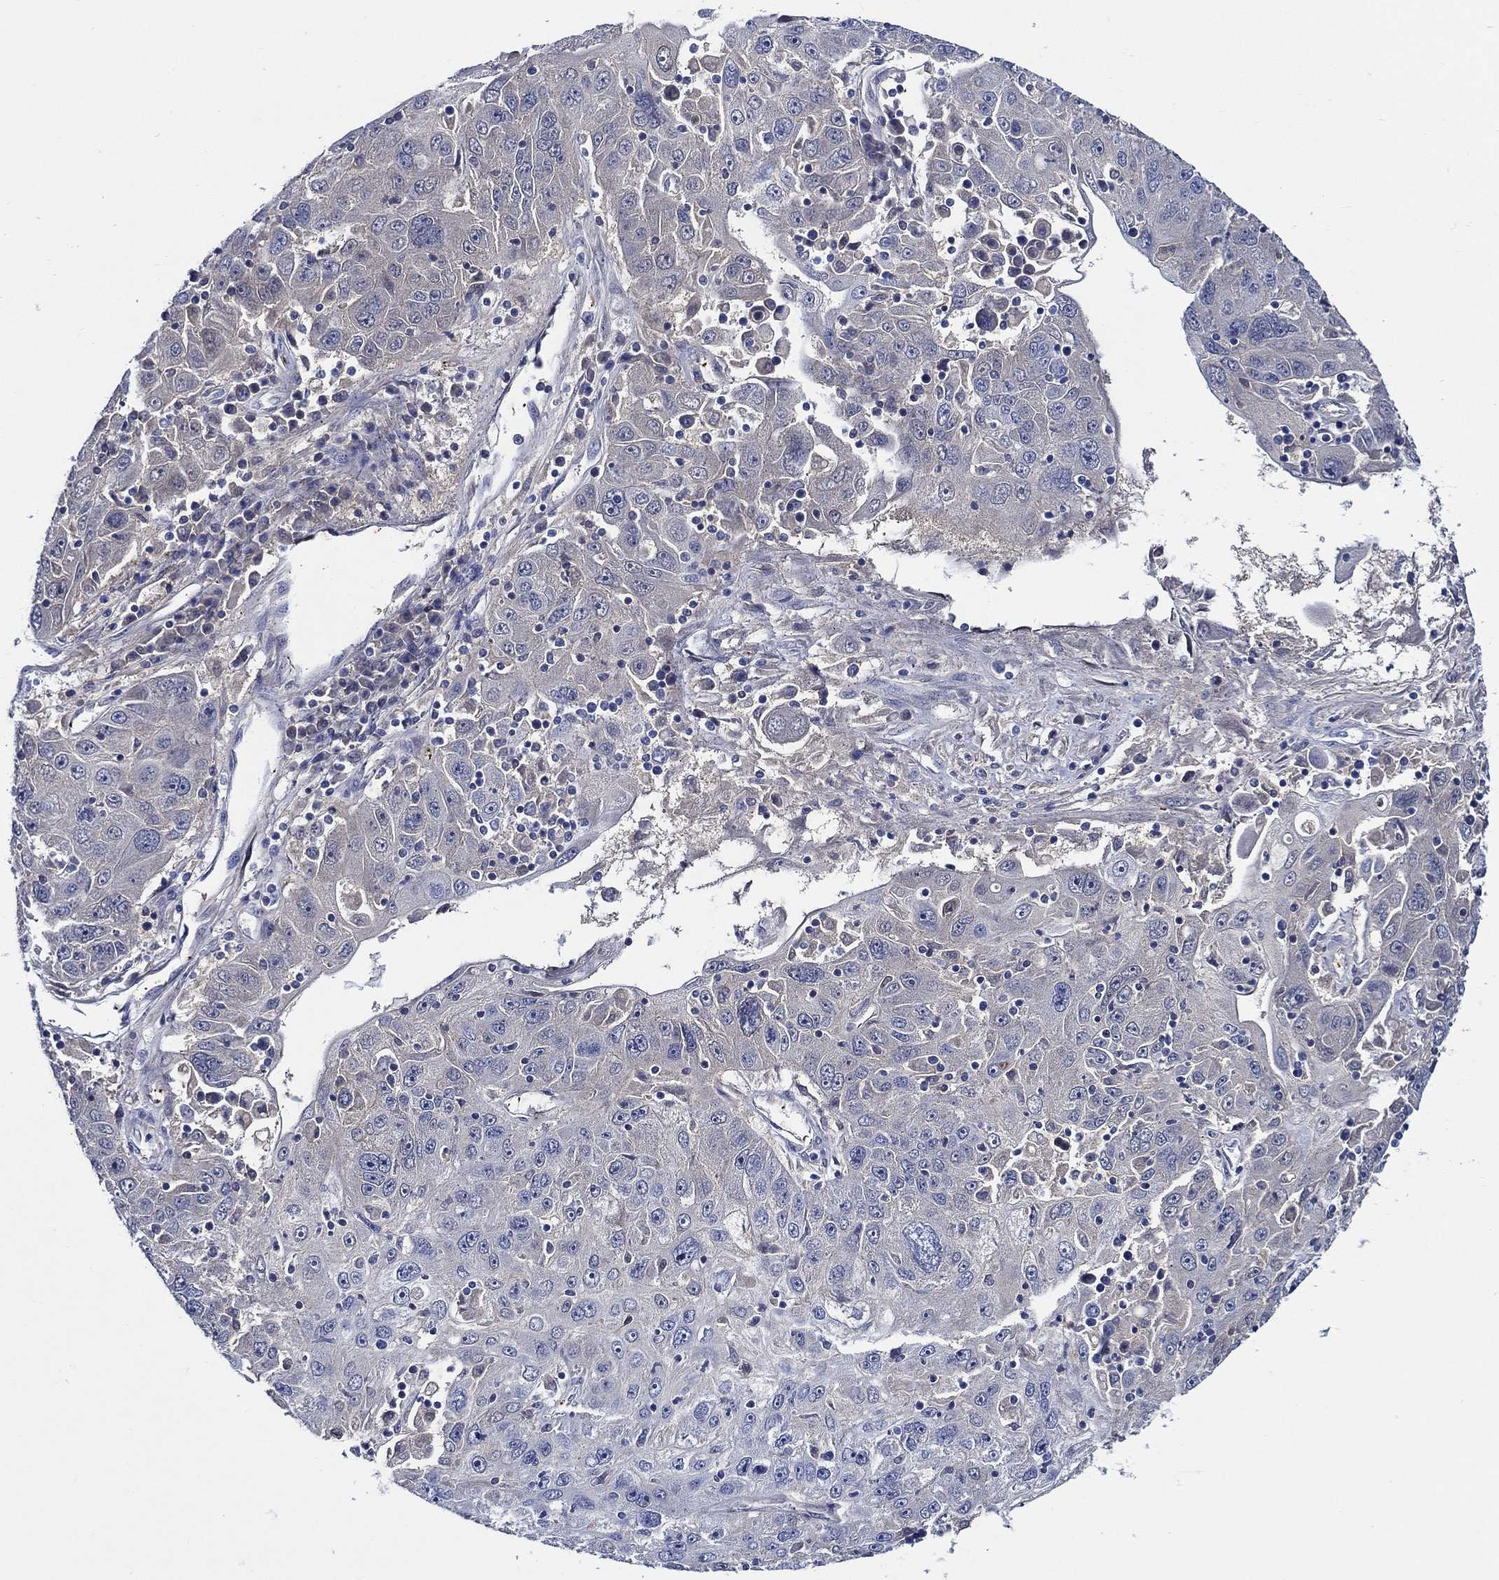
{"staining": {"intensity": "negative", "quantity": "none", "location": "none"}, "tissue": "stomach cancer", "cell_type": "Tumor cells", "image_type": "cancer", "snomed": [{"axis": "morphology", "description": "Adenocarcinoma, NOS"}, {"axis": "topography", "description": "Stomach"}], "caption": "A histopathology image of stomach cancer (adenocarcinoma) stained for a protein exhibits no brown staining in tumor cells.", "gene": "ALOX12", "patient": {"sex": "male", "age": 56}}